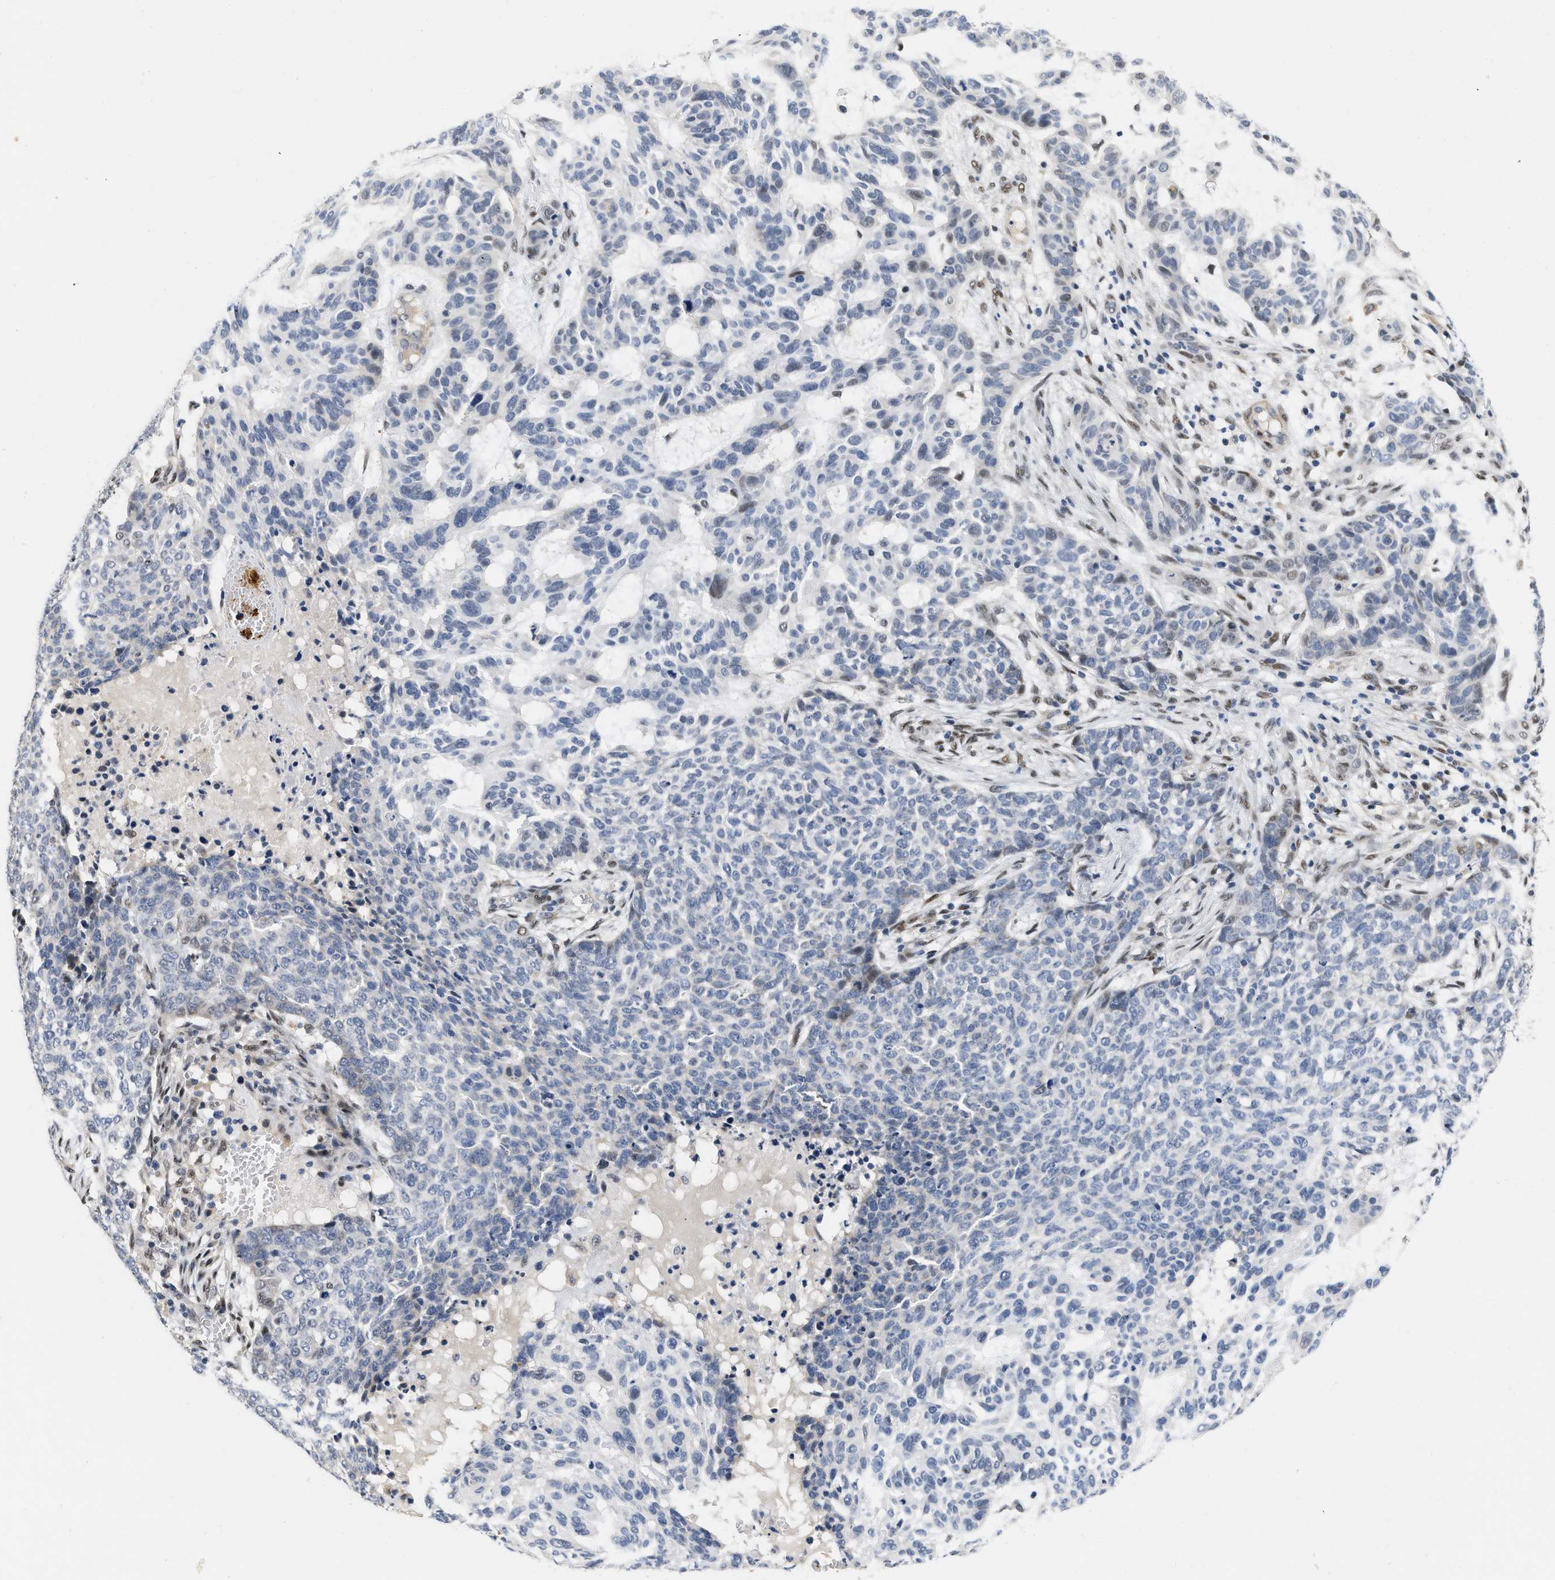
{"staining": {"intensity": "negative", "quantity": "none", "location": "none"}, "tissue": "skin cancer", "cell_type": "Tumor cells", "image_type": "cancer", "snomed": [{"axis": "morphology", "description": "Basal cell carcinoma"}, {"axis": "topography", "description": "Skin"}], "caption": "Tumor cells show no significant staining in basal cell carcinoma (skin).", "gene": "VIP", "patient": {"sex": "male", "age": 85}}